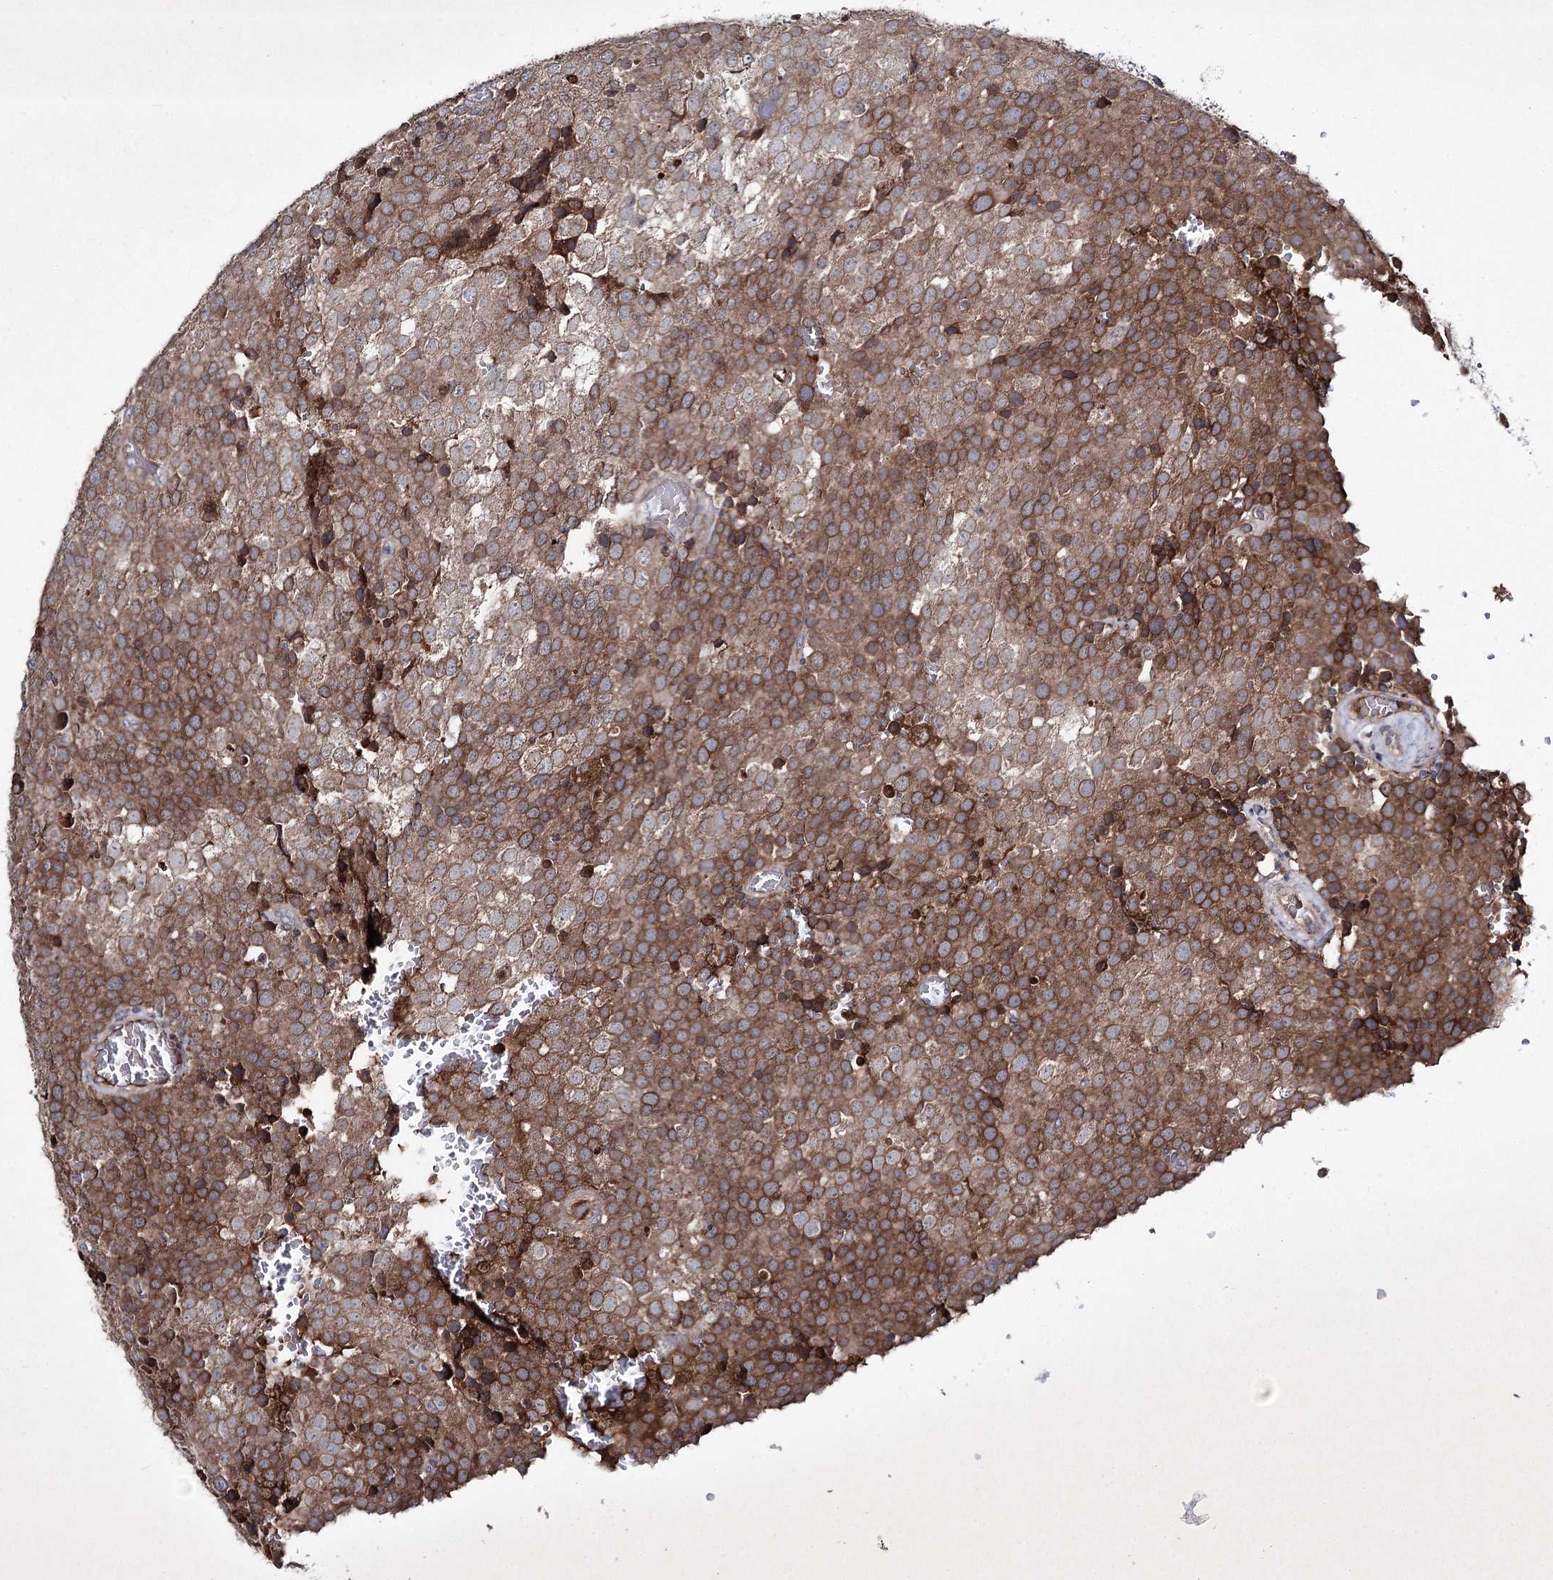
{"staining": {"intensity": "moderate", "quantity": ">75%", "location": "cytoplasmic/membranous"}, "tissue": "testis cancer", "cell_type": "Tumor cells", "image_type": "cancer", "snomed": [{"axis": "morphology", "description": "Seminoma, NOS"}, {"axis": "topography", "description": "Testis"}], "caption": "Human testis cancer stained for a protein (brown) demonstrates moderate cytoplasmic/membranous positive expression in approximately >75% of tumor cells.", "gene": "ALG9", "patient": {"sex": "male", "age": 71}}